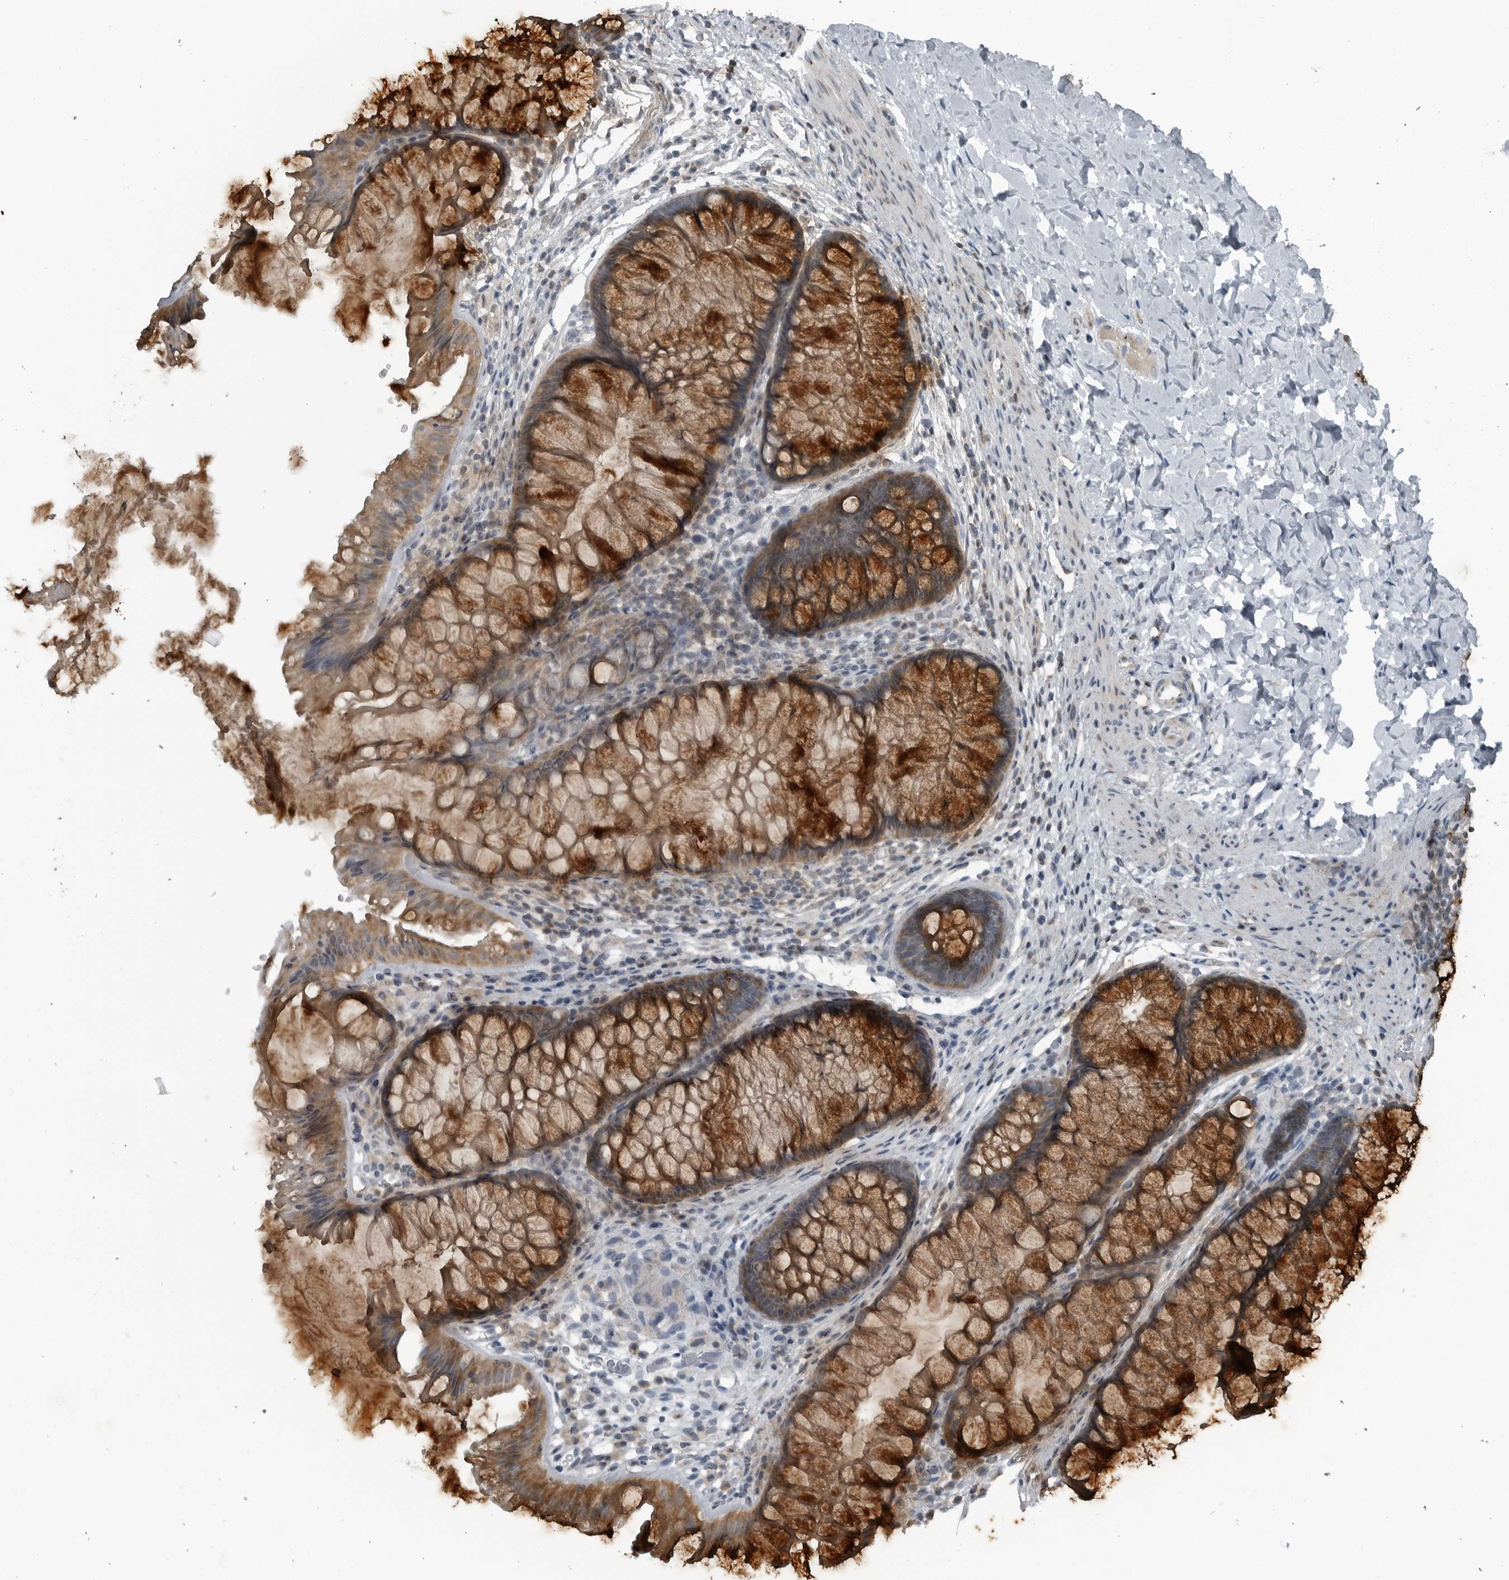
{"staining": {"intensity": "negative", "quantity": "none", "location": "none"}, "tissue": "colon", "cell_type": "Endothelial cells", "image_type": "normal", "snomed": [{"axis": "morphology", "description": "Normal tissue, NOS"}, {"axis": "topography", "description": "Colon"}], "caption": "This micrograph is of unremarkable colon stained with IHC to label a protein in brown with the nuclei are counter-stained blue. There is no staining in endothelial cells.", "gene": "GAK", "patient": {"sex": "female", "age": 62}}